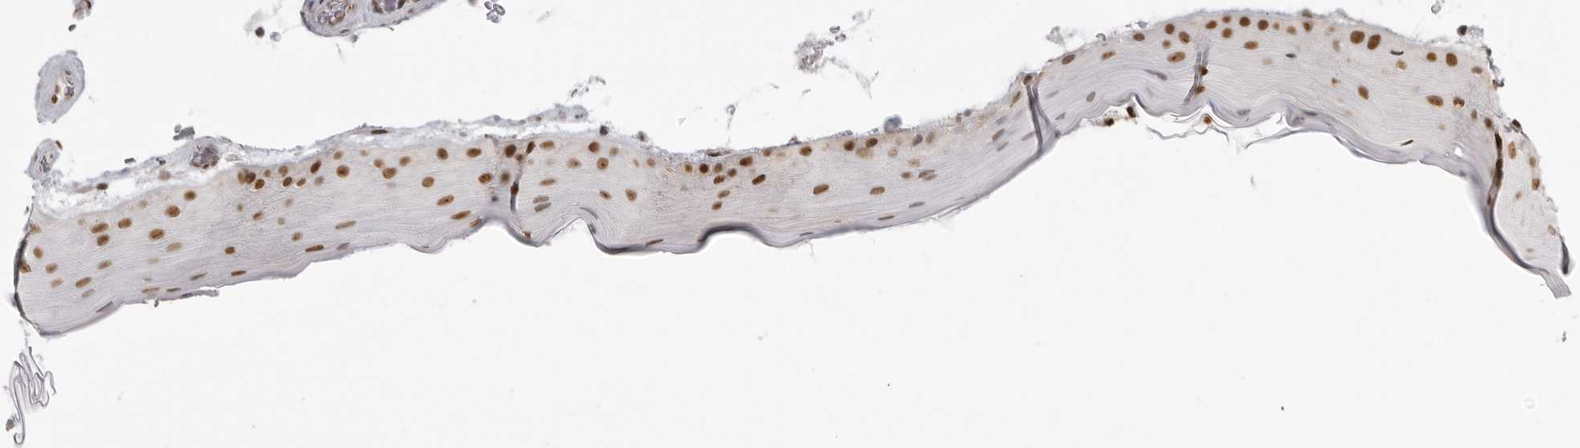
{"staining": {"intensity": "strong", "quantity": ">75%", "location": "cytoplasmic/membranous"}, "tissue": "oral mucosa", "cell_type": "Squamous epithelial cells", "image_type": "normal", "snomed": [{"axis": "morphology", "description": "Normal tissue, NOS"}, {"axis": "topography", "description": "Oral tissue"}], "caption": "Immunohistochemical staining of normal oral mucosa shows >75% levels of strong cytoplasmic/membranous protein expression in approximately >75% of squamous epithelial cells.", "gene": "RPA2", "patient": {"sex": "male", "age": 13}}